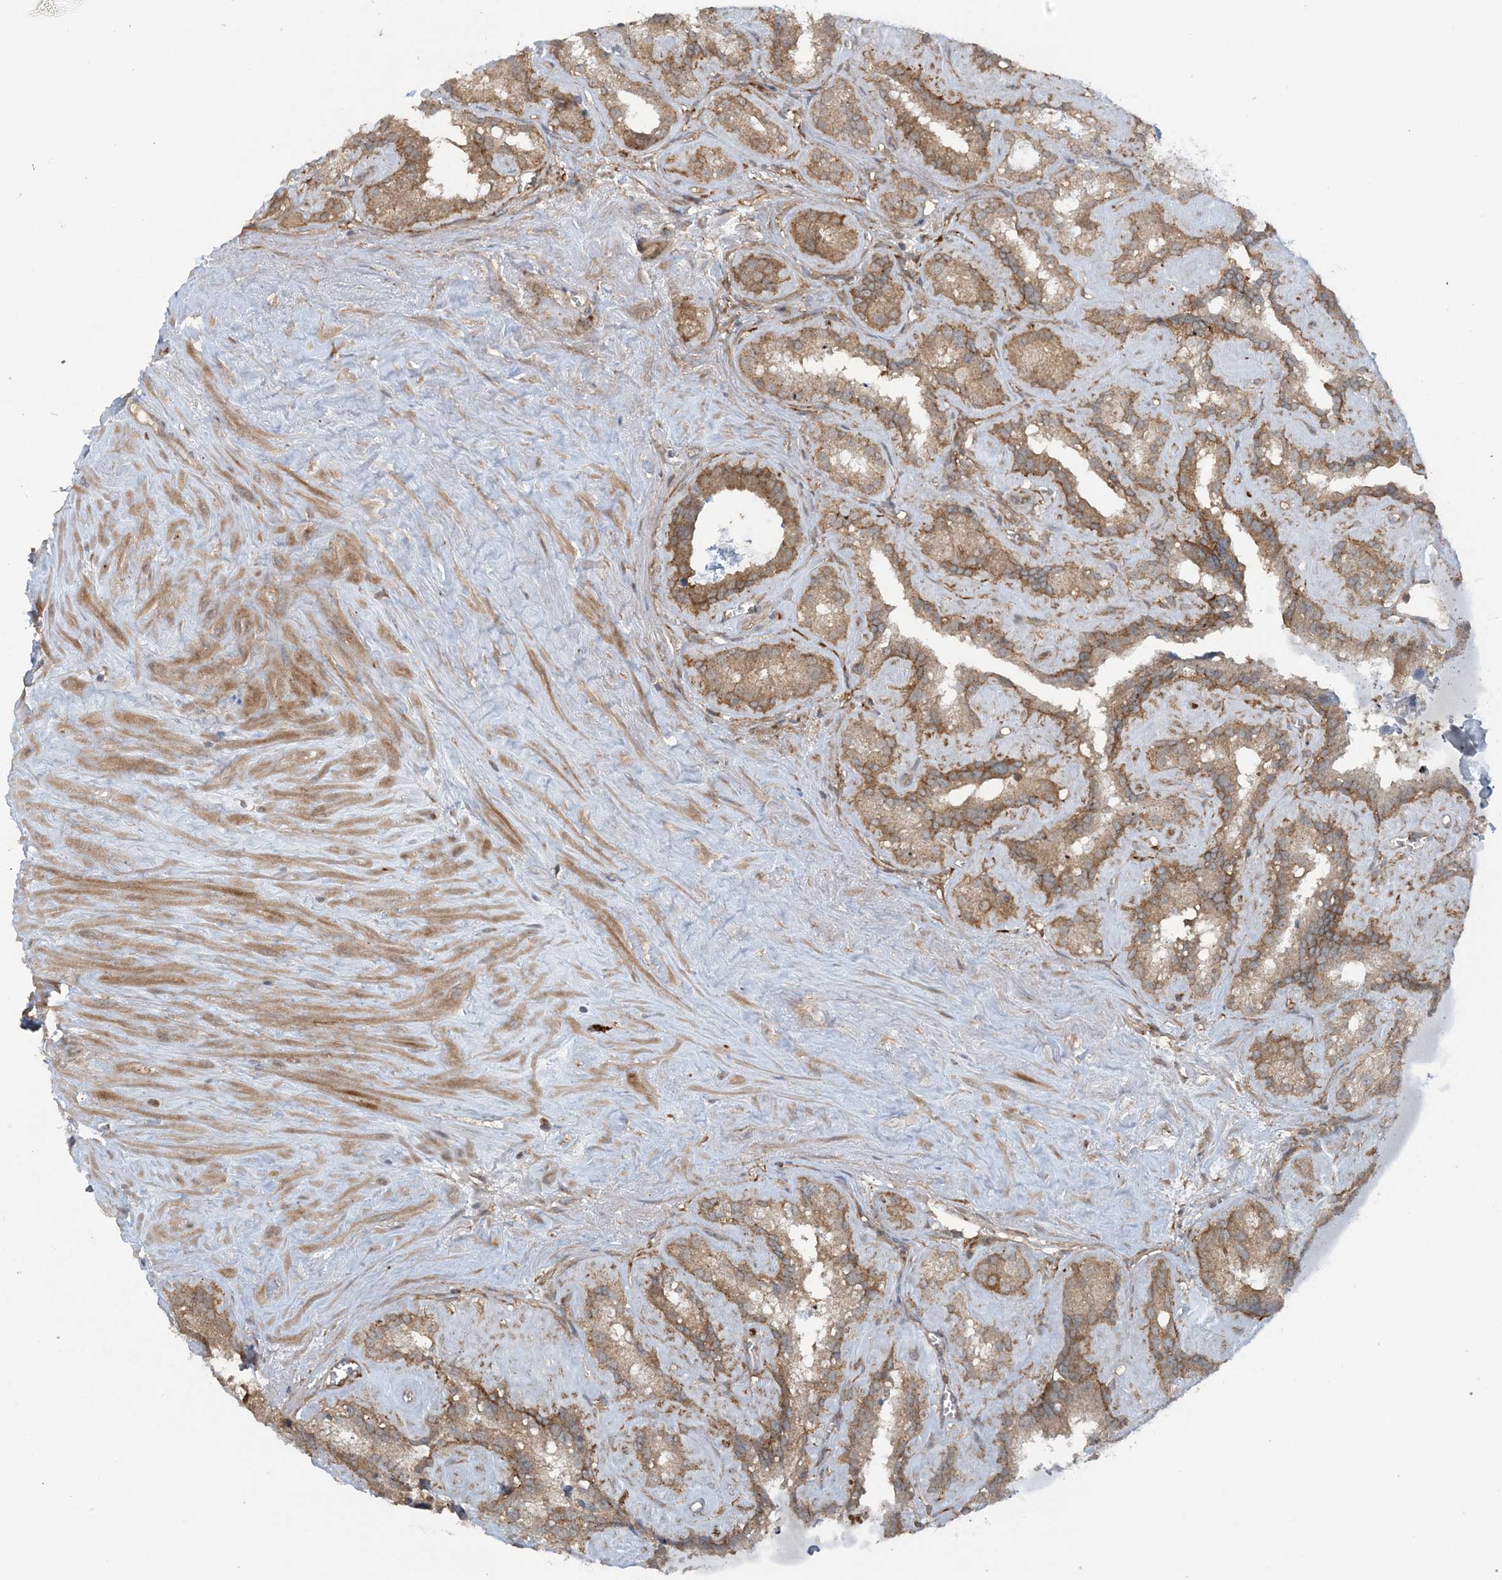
{"staining": {"intensity": "moderate", "quantity": ">75%", "location": "cytoplasmic/membranous"}, "tissue": "seminal vesicle", "cell_type": "Glandular cells", "image_type": "normal", "snomed": [{"axis": "morphology", "description": "Normal tissue, NOS"}, {"axis": "topography", "description": "Prostate"}, {"axis": "topography", "description": "Seminal veicle"}], "caption": "Immunohistochemistry histopathology image of benign seminal vesicle: human seminal vesicle stained using immunohistochemistry shows medium levels of moderate protein expression localized specifically in the cytoplasmic/membranous of glandular cells, appearing as a cytoplasmic/membranous brown color.", "gene": "STAM2", "patient": {"sex": "male", "age": 59}}